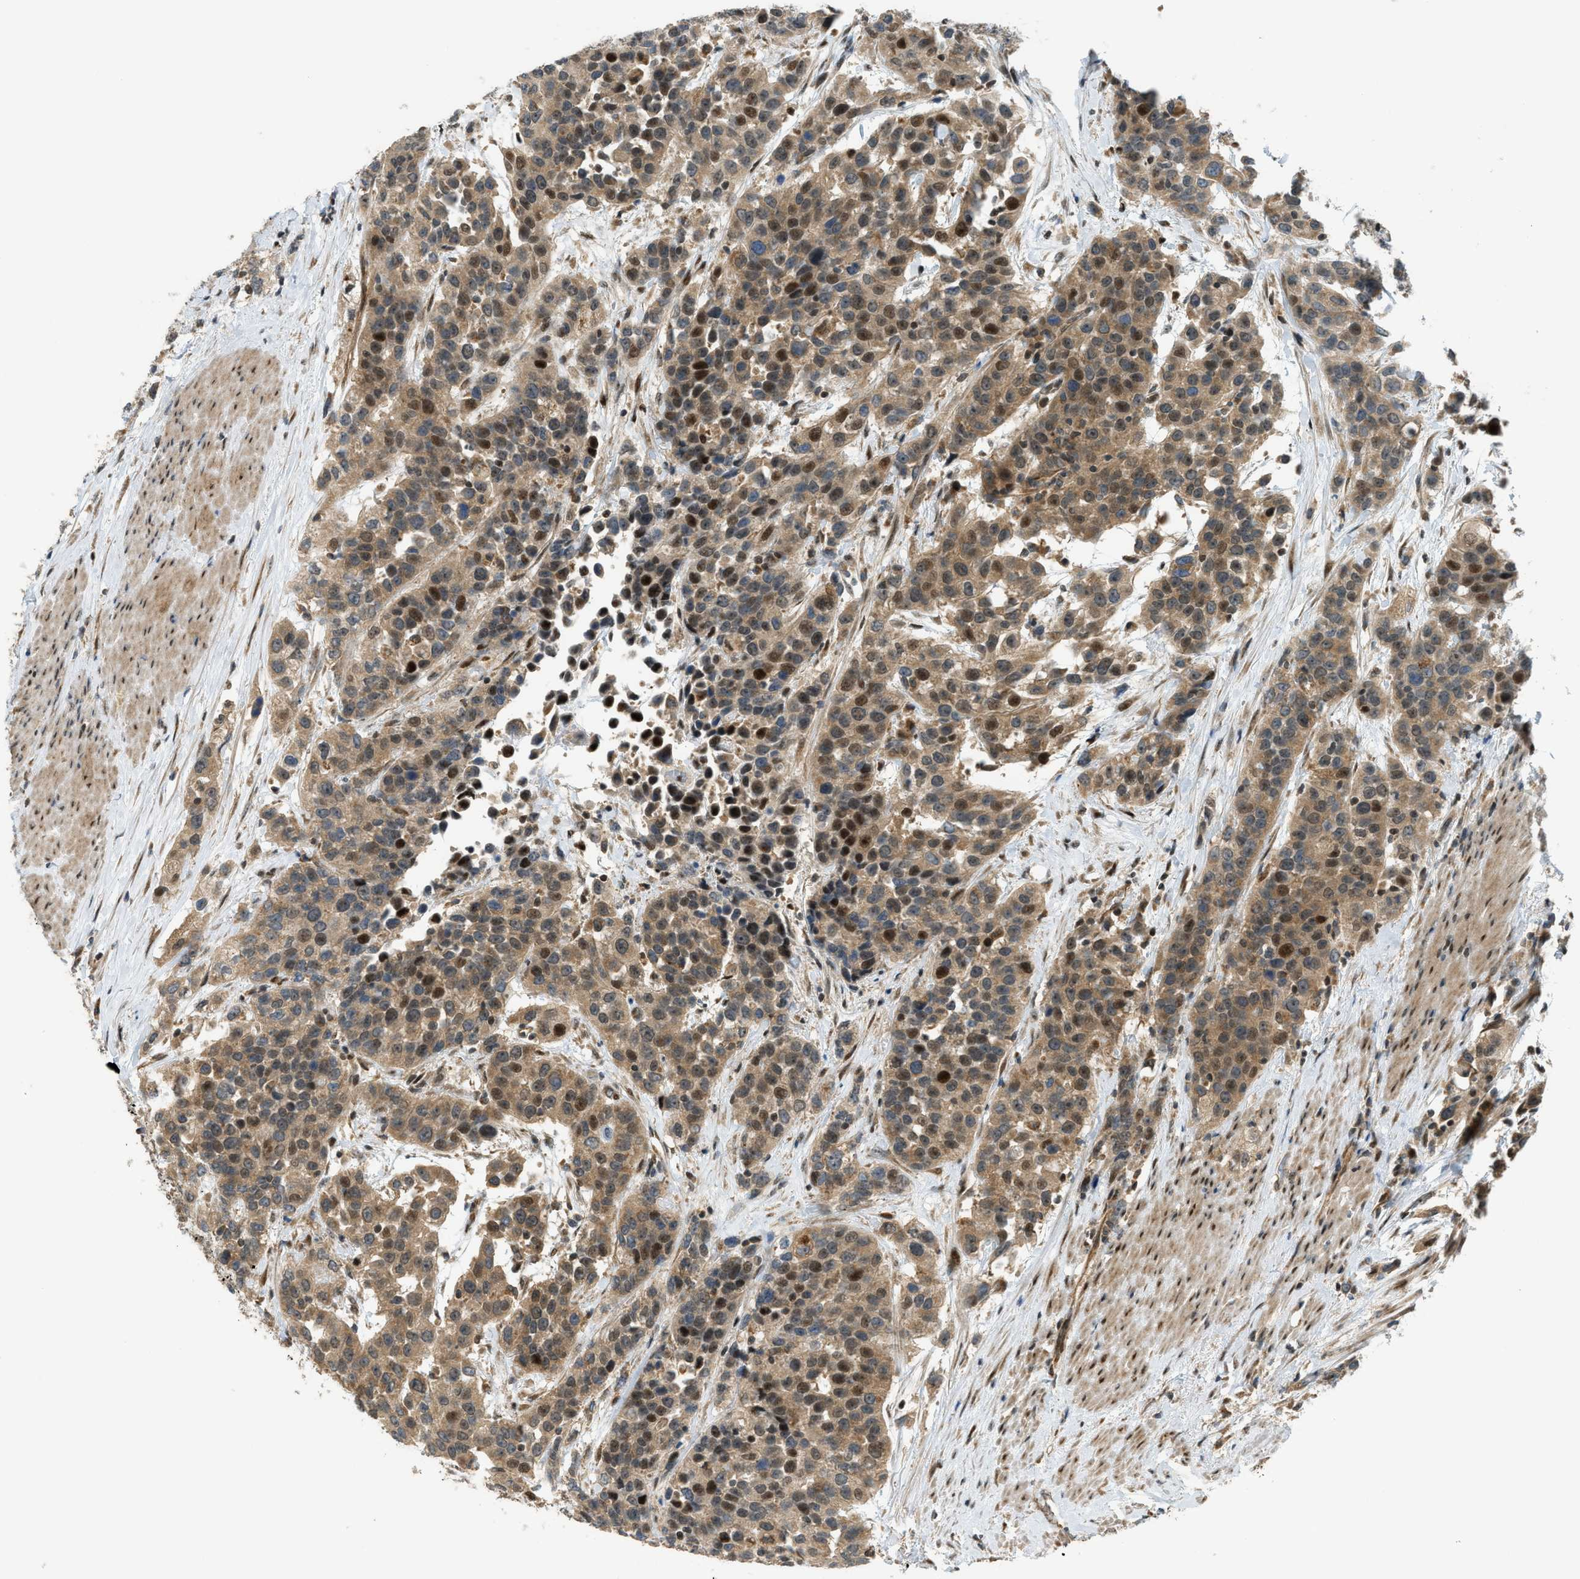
{"staining": {"intensity": "moderate", "quantity": ">75%", "location": "cytoplasmic/membranous,nuclear"}, "tissue": "urothelial cancer", "cell_type": "Tumor cells", "image_type": "cancer", "snomed": [{"axis": "morphology", "description": "Urothelial carcinoma, High grade"}, {"axis": "topography", "description": "Urinary bladder"}], "caption": "A histopathology image of urothelial cancer stained for a protein displays moderate cytoplasmic/membranous and nuclear brown staining in tumor cells. The staining is performed using DAB (3,3'-diaminobenzidine) brown chromogen to label protein expression. The nuclei are counter-stained blue using hematoxylin.", "gene": "CCDC186", "patient": {"sex": "female", "age": 80}}